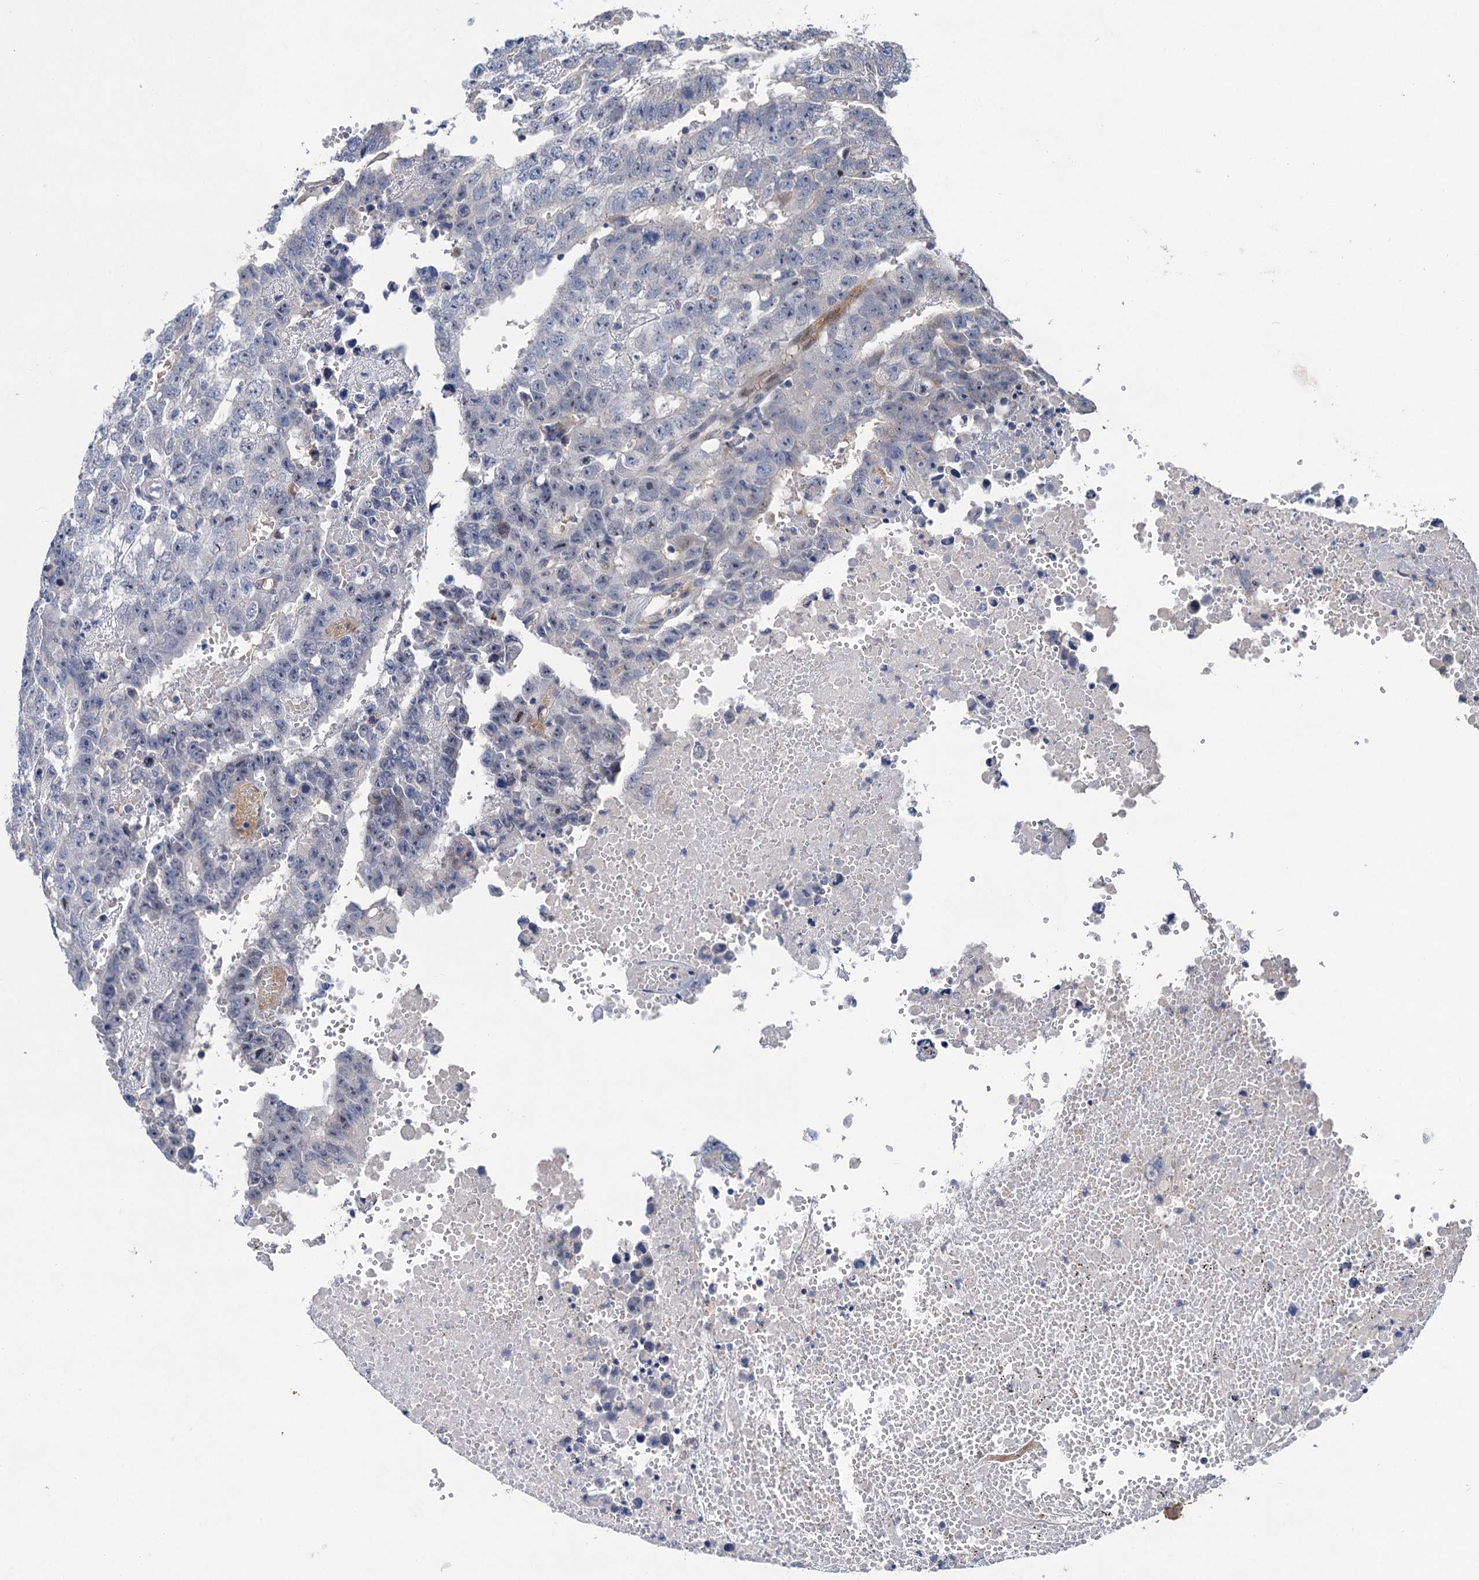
{"staining": {"intensity": "negative", "quantity": "none", "location": "none"}, "tissue": "testis cancer", "cell_type": "Tumor cells", "image_type": "cancer", "snomed": [{"axis": "morphology", "description": "Carcinoma, Embryonal, NOS"}, {"axis": "topography", "description": "Testis"}], "caption": "An immunohistochemistry (IHC) photomicrograph of embryonal carcinoma (testis) is shown. There is no staining in tumor cells of embryonal carcinoma (testis).", "gene": "TRAF7", "patient": {"sex": "male", "age": 25}}